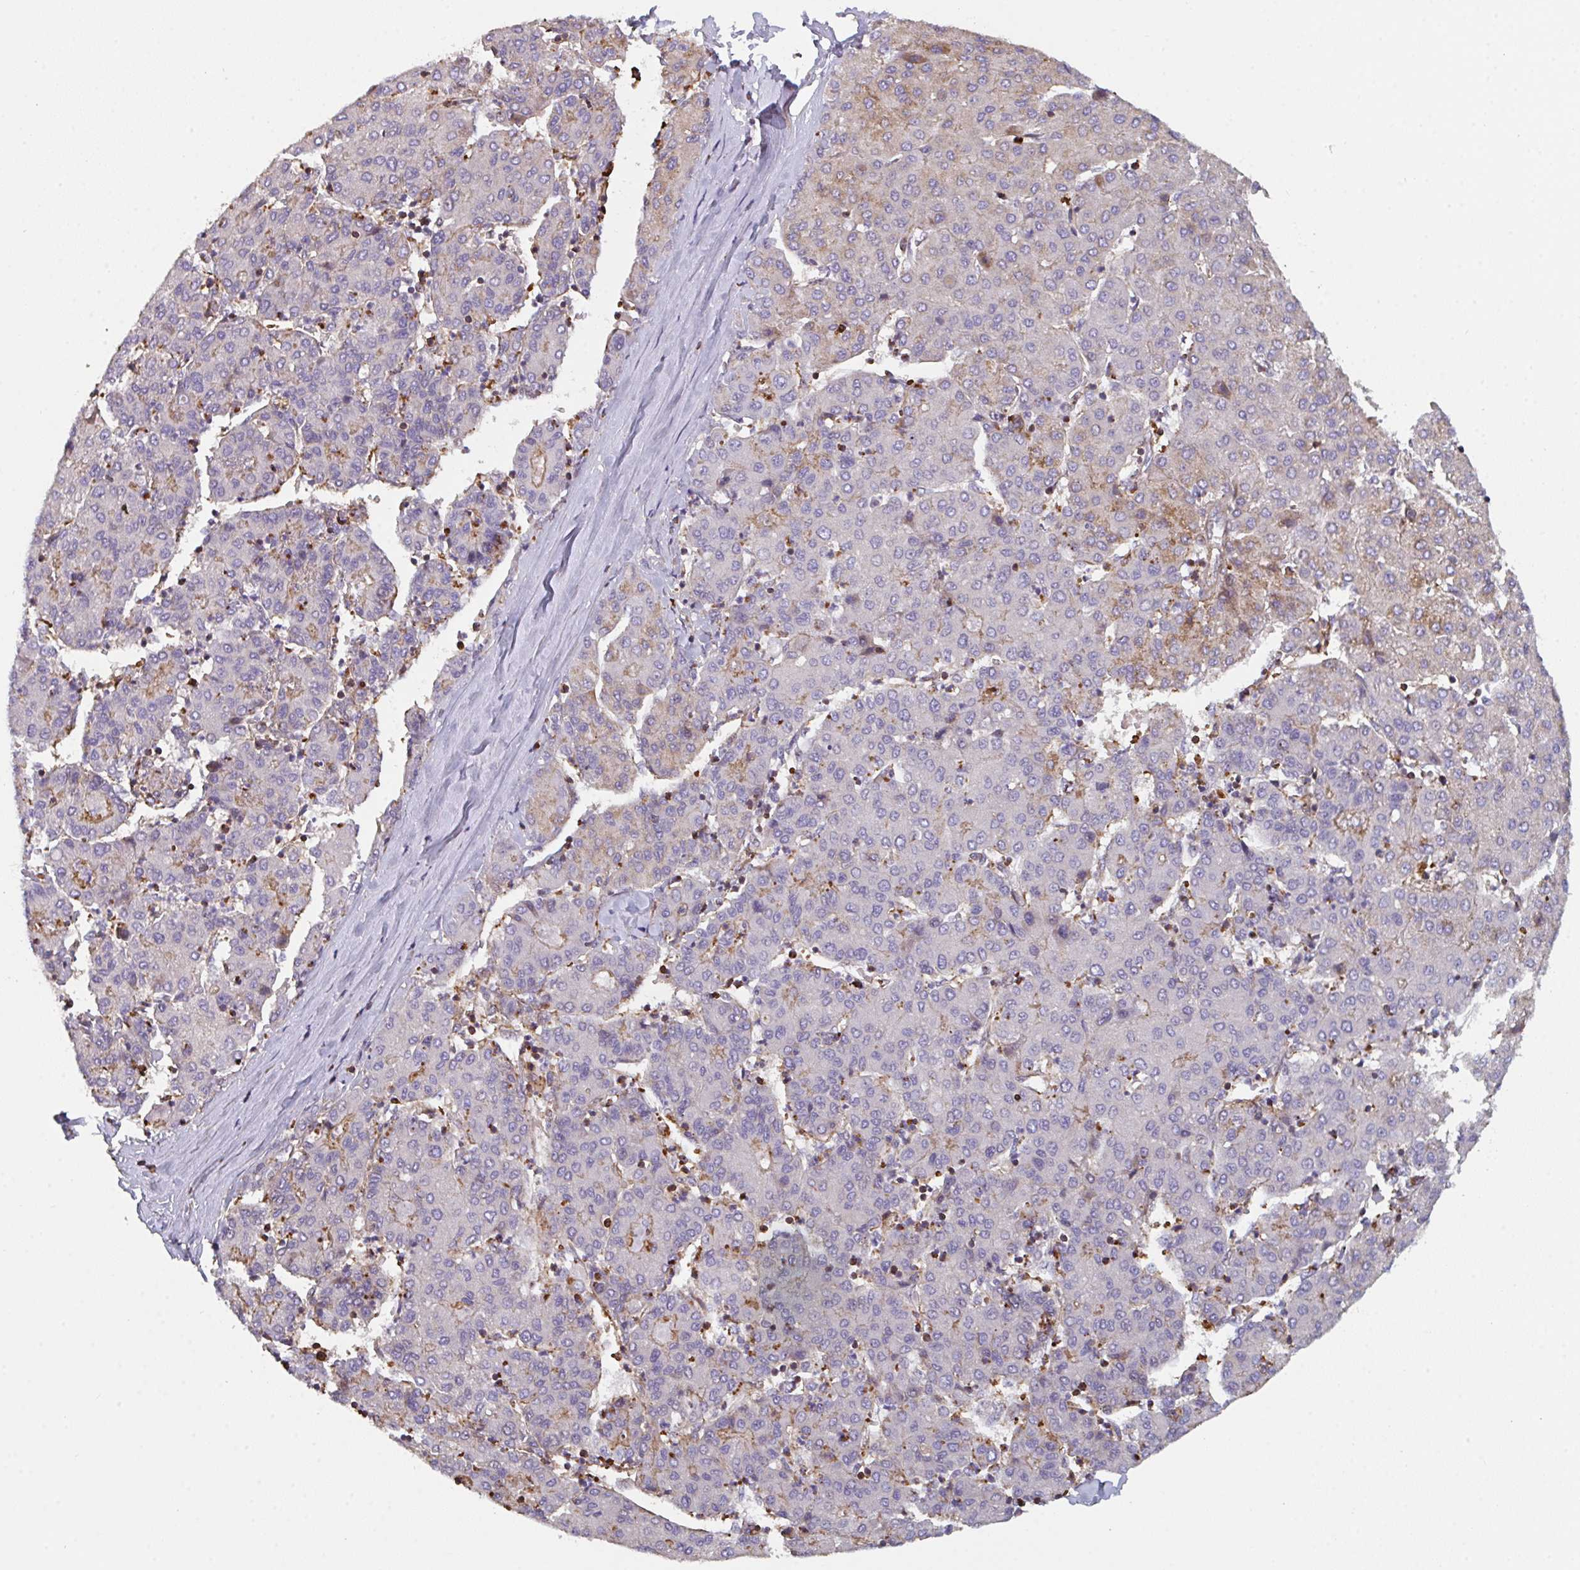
{"staining": {"intensity": "moderate", "quantity": "<25%", "location": "cytoplasmic/membranous"}, "tissue": "liver cancer", "cell_type": "Tumor cells", "image_type": "cancer", "snomed": [{"axis": "morphology", "description": "Carcinoma, Hepatocellular, NOS"}, {"axis": "topography", "description": "Liver"}], "caption": "Protein staining exhibits moderate cytoplasmic/membranous expression in approximately <25% of tumor cells in liver cancer (hepatocellular carcinoma).", "gene": "FZD2", "patient": {"sex": "male", "age": 65}}